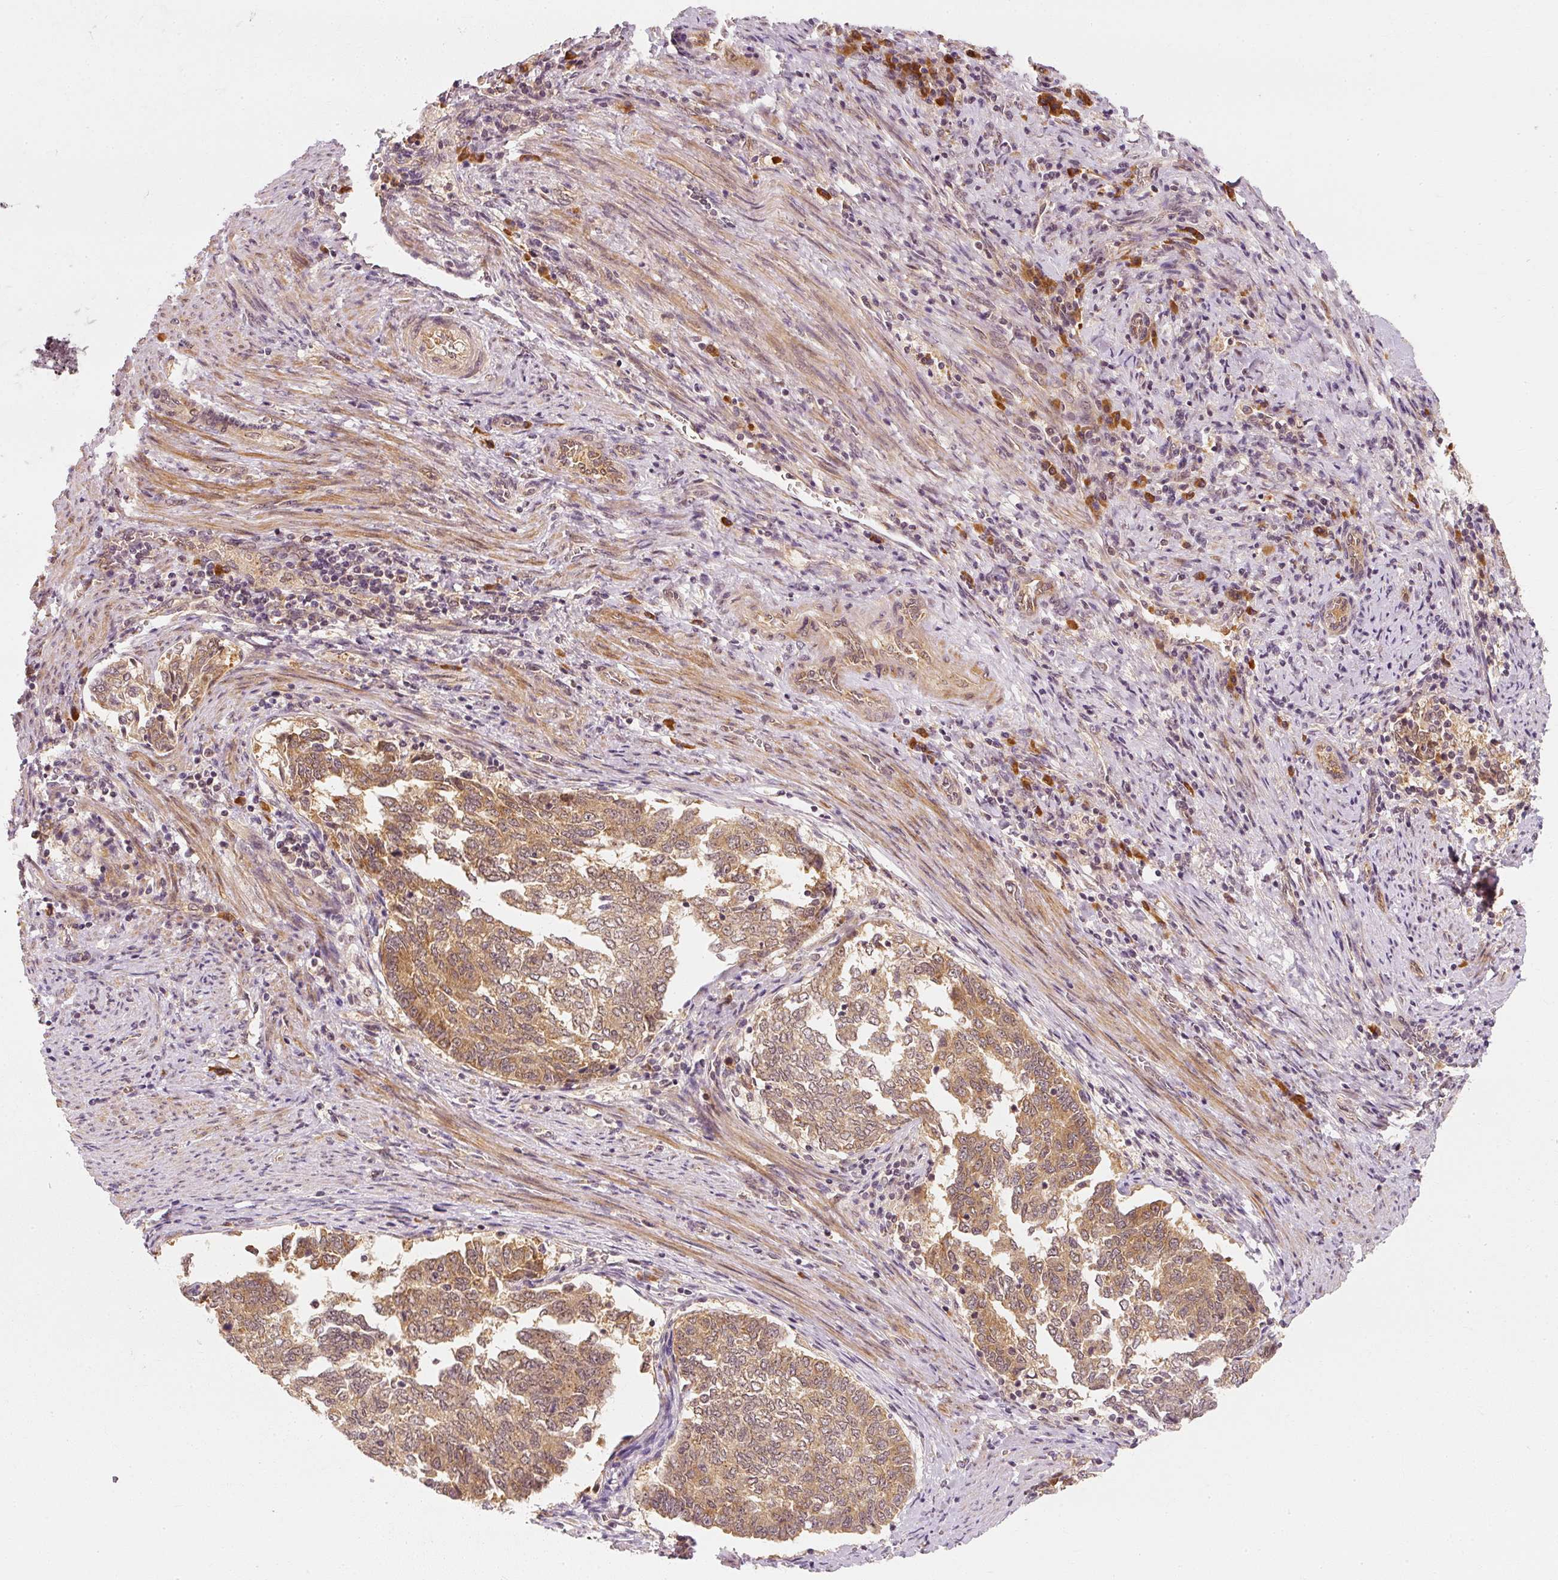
{"staining": {"intensity": "moderate", "quantity": ">75%", "location": "cytoplasmic/membranous"}, "tissue": "endometrial cancer", "cell_type": "Tumor cells", "image_type": "cancer", "snomed": [{"axis": "morphology", "description": "Adenocarcinoma, NOS"}, {"axis": "topography", "description": "Endometrium"}], "caption": "Immunohistochemical staining of human endometrial cancer demonstrates medium levels of moderate cytoplasmic/membranous protein expression in about >75% of tumor cells.", "gene": "EEF1A2", "patient": {"sex": "female", "age": 80}}